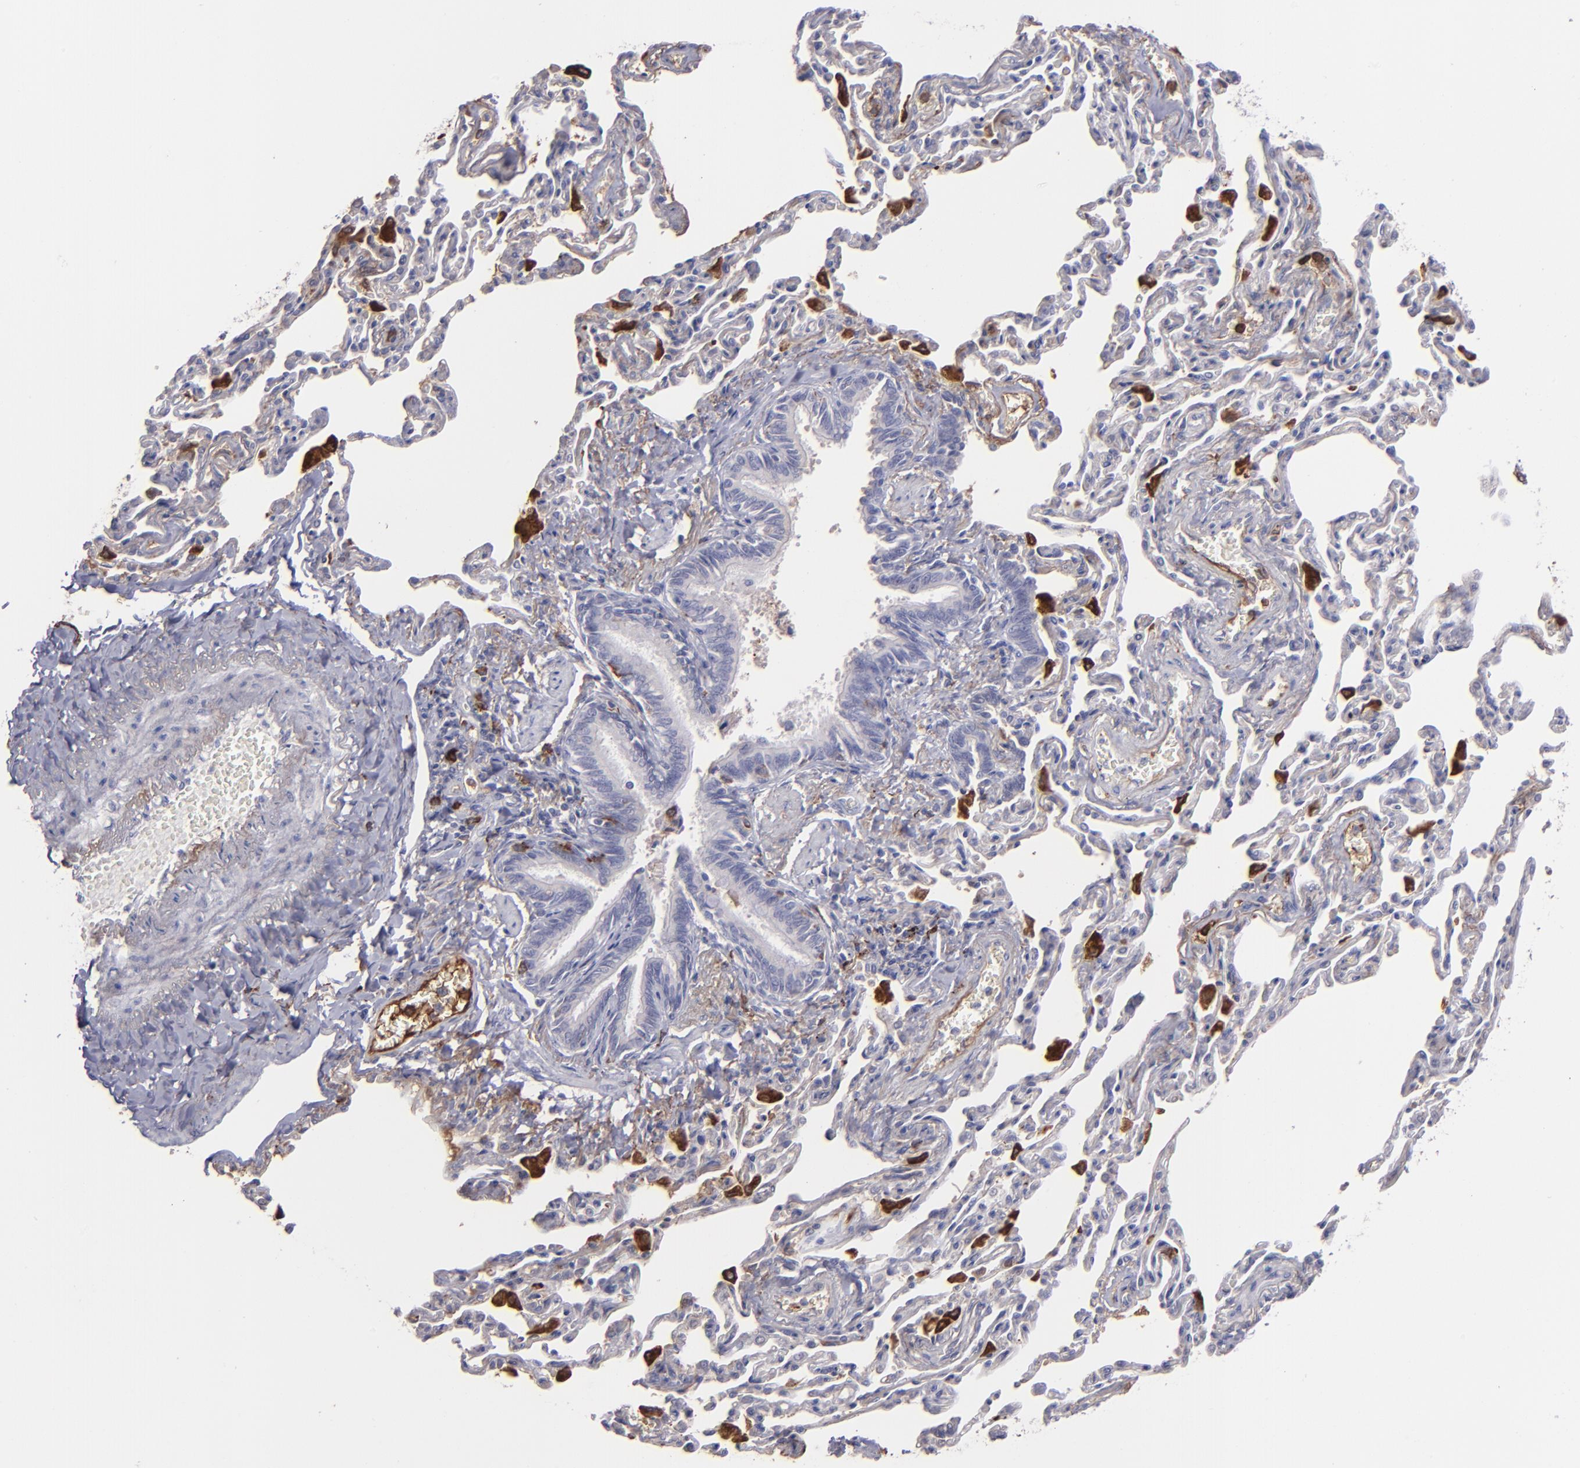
{"staining": {"intensity": "weak", "quantity": "<25%", "location": "cytoplasmic/membranous"}, "tissue": "bronchus", "cell_type": "Respiratory epithelial cells", "image_type": "normal", "snomed": [{"axis": "morphology", "description": "Normal tissue, NOS"}, {"axis": "topography", "description": "Lung"}], "caption": "IHC of normal bronchus exhibits no expression in respiratory epithelial cells. Brightfield microscopy of immunohistochemistry stained with DAB (3,3'-diaminobenzidine) (brown) and hematoxylin (blue), captured at high magnification.", "gene": "C1QA", "patient": {"sex": "male", "age": 64}}